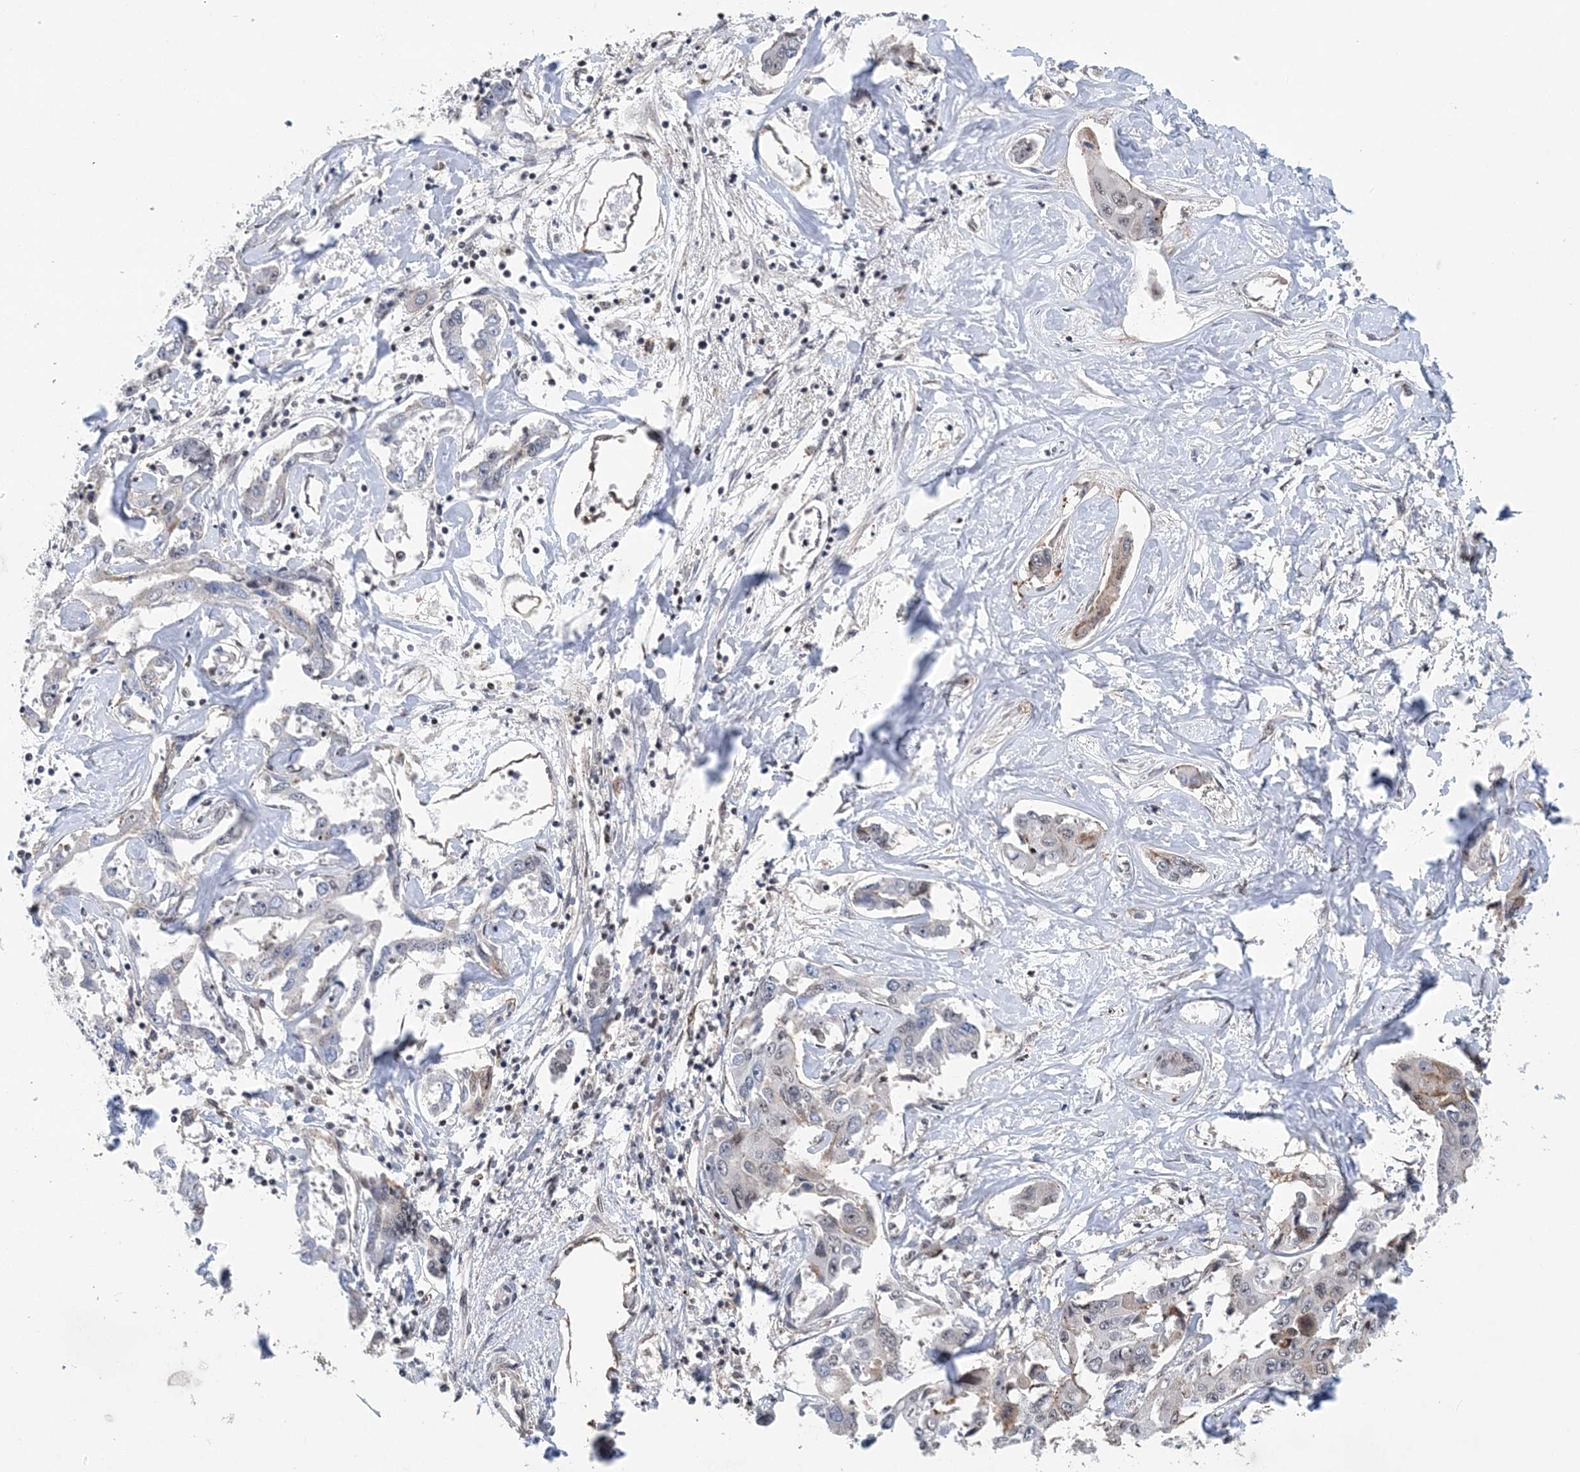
{"staining": {"intensity": "negative", "quantity": "none", "location": "none"}, "tissue": "liver cancer", "cell_type": "Tumor cells", "image_type": "cancer", "snomed": [{"axis": "morphology", "description": "Cholangiocarcinoma"}, {"axis": "topography", "description": "Liver"}], "caption": "Immunohistochemistry of human liver cholangiocarcinoma displays no expression in tumor cells.", "gene": "CCDC152", "patient": {"sex": "male", "age": 59}}